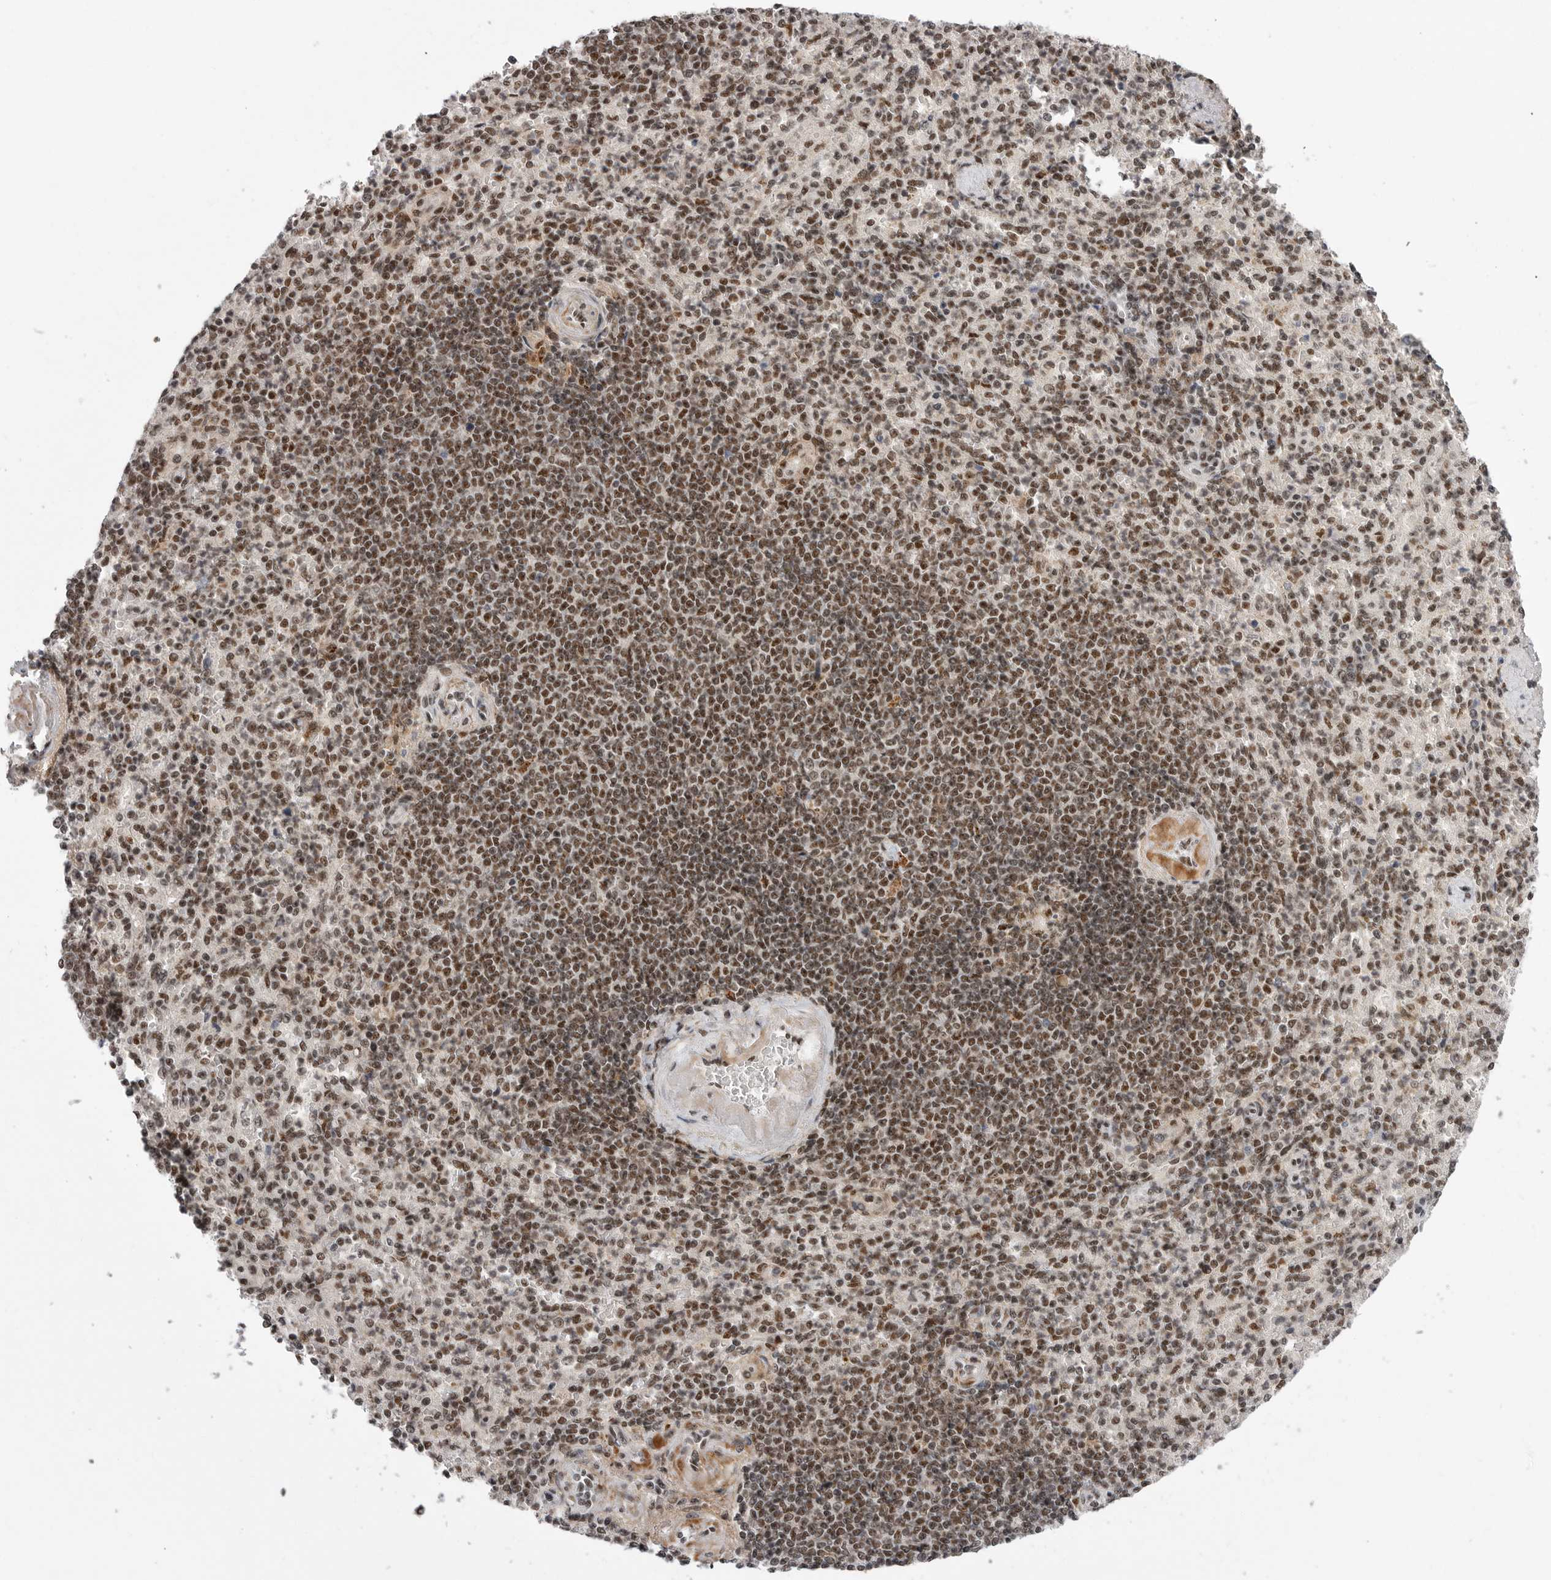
{"staining": {"intensity": "moderate", "quantity": ">75%", "location": "nuclear"}, "tissue": "spleen", "cell_type": "Cells in red pulp", "image_type": "normal", "snomed": [{"axis": "morphology", "description": "Normal tissue, NOS"}, {"axis": "topography", "description": "Spleen"}], "caption": "Spleen stained with DAB immunohistochemistry shows medium levels of moderate nuclear expression in approximately >75% of cells in red pulp.", "gene": "PPP1R8", "patient": {"sex": "female", "age": 74}}